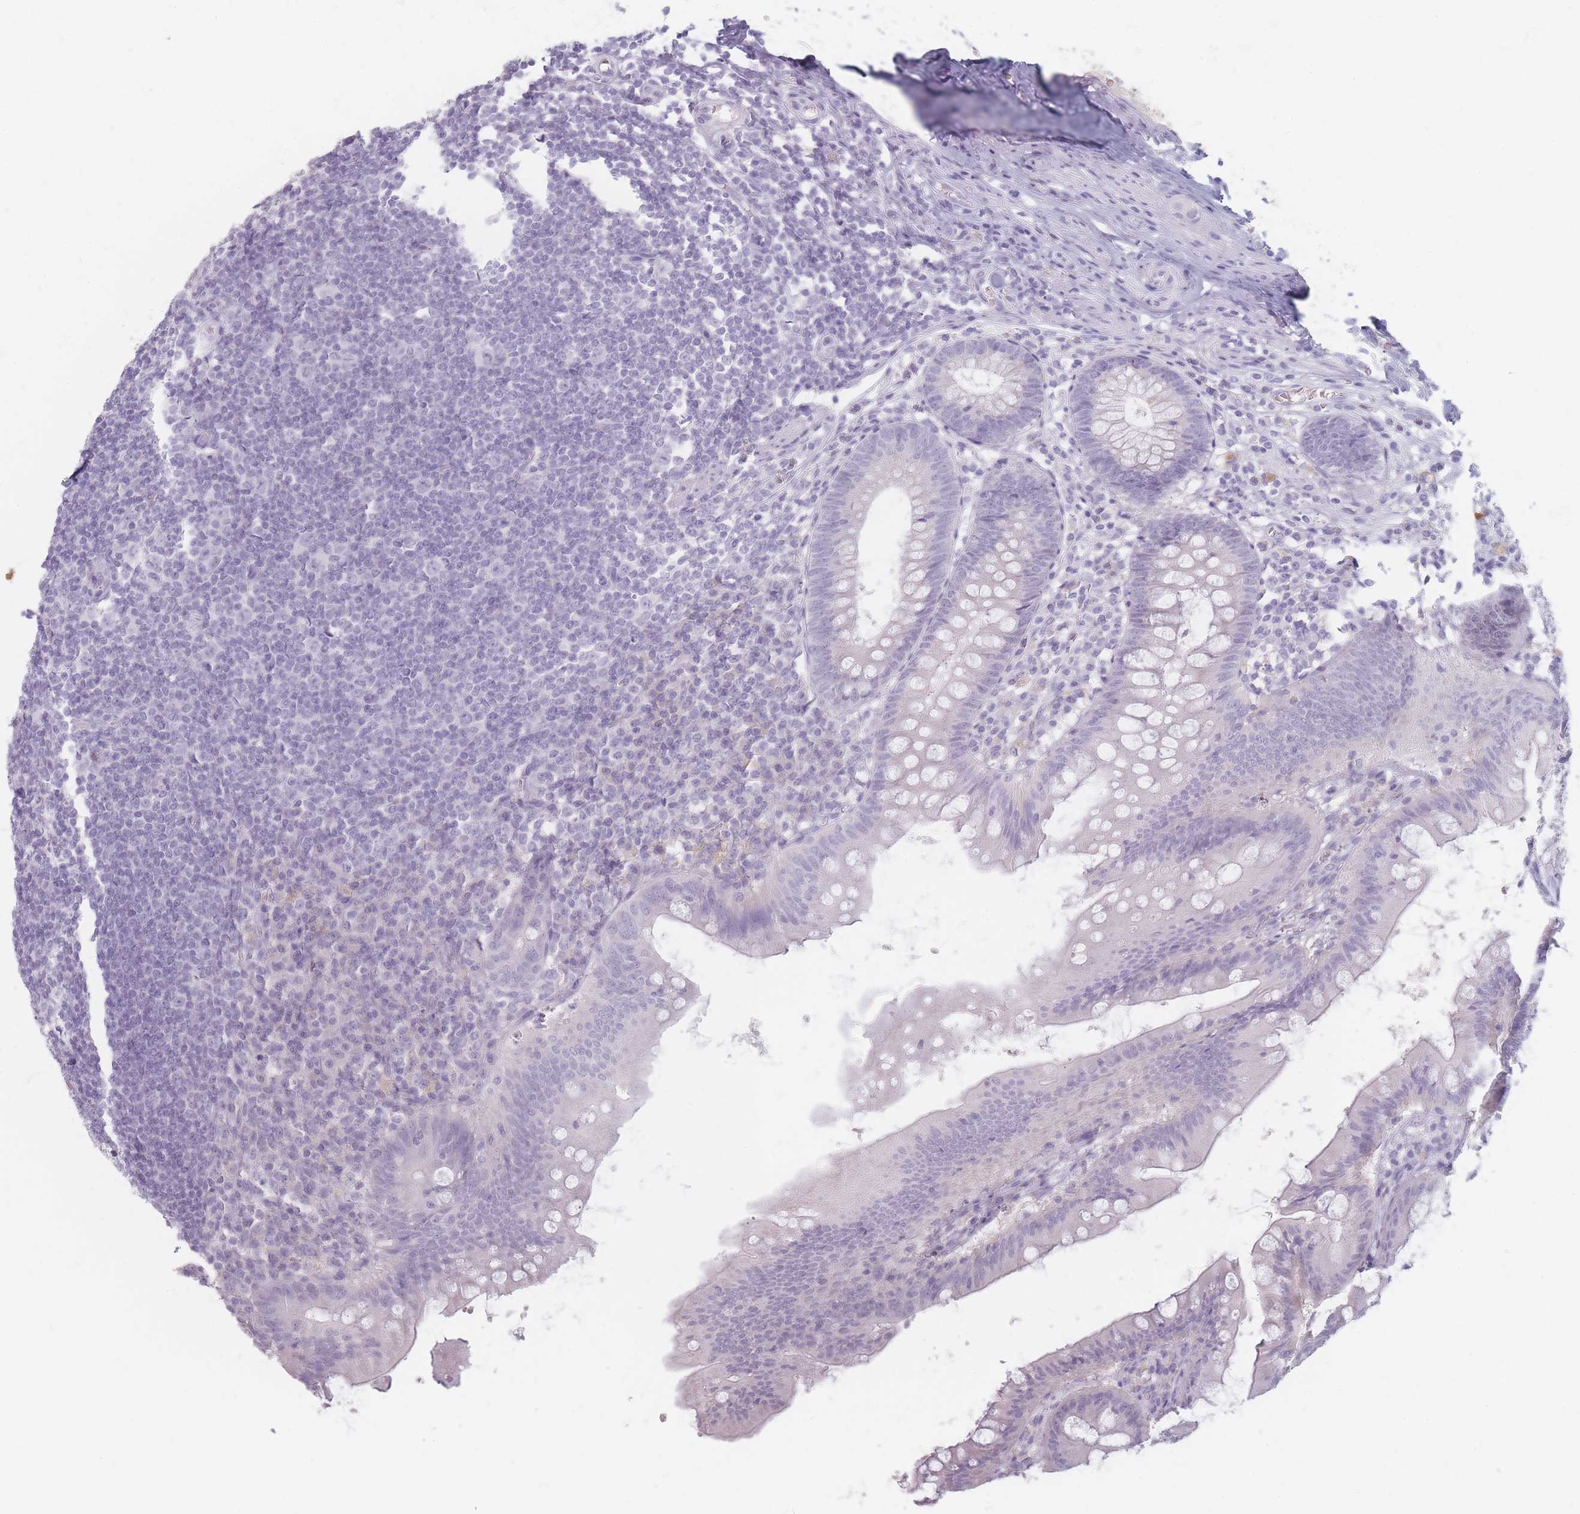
{"staining": {"intensity": "negative", "quantity": "none", "location": "none"}, "tissue": "appendix", "cell_type": "Glandular cells", "image_type": "normal", "snomed": [{"axis": "morphology", "description": "Normal tissue, NOS"}, {"axis": "topography", "description": "Appendix"}], "caption": "An immunohistochemistry histopathology image of unremarkable appendix is shown. There is no staining in glandular cells of appendix.", "gene": "HELZ2", "patient": {"sex": "male", "age": 56}}